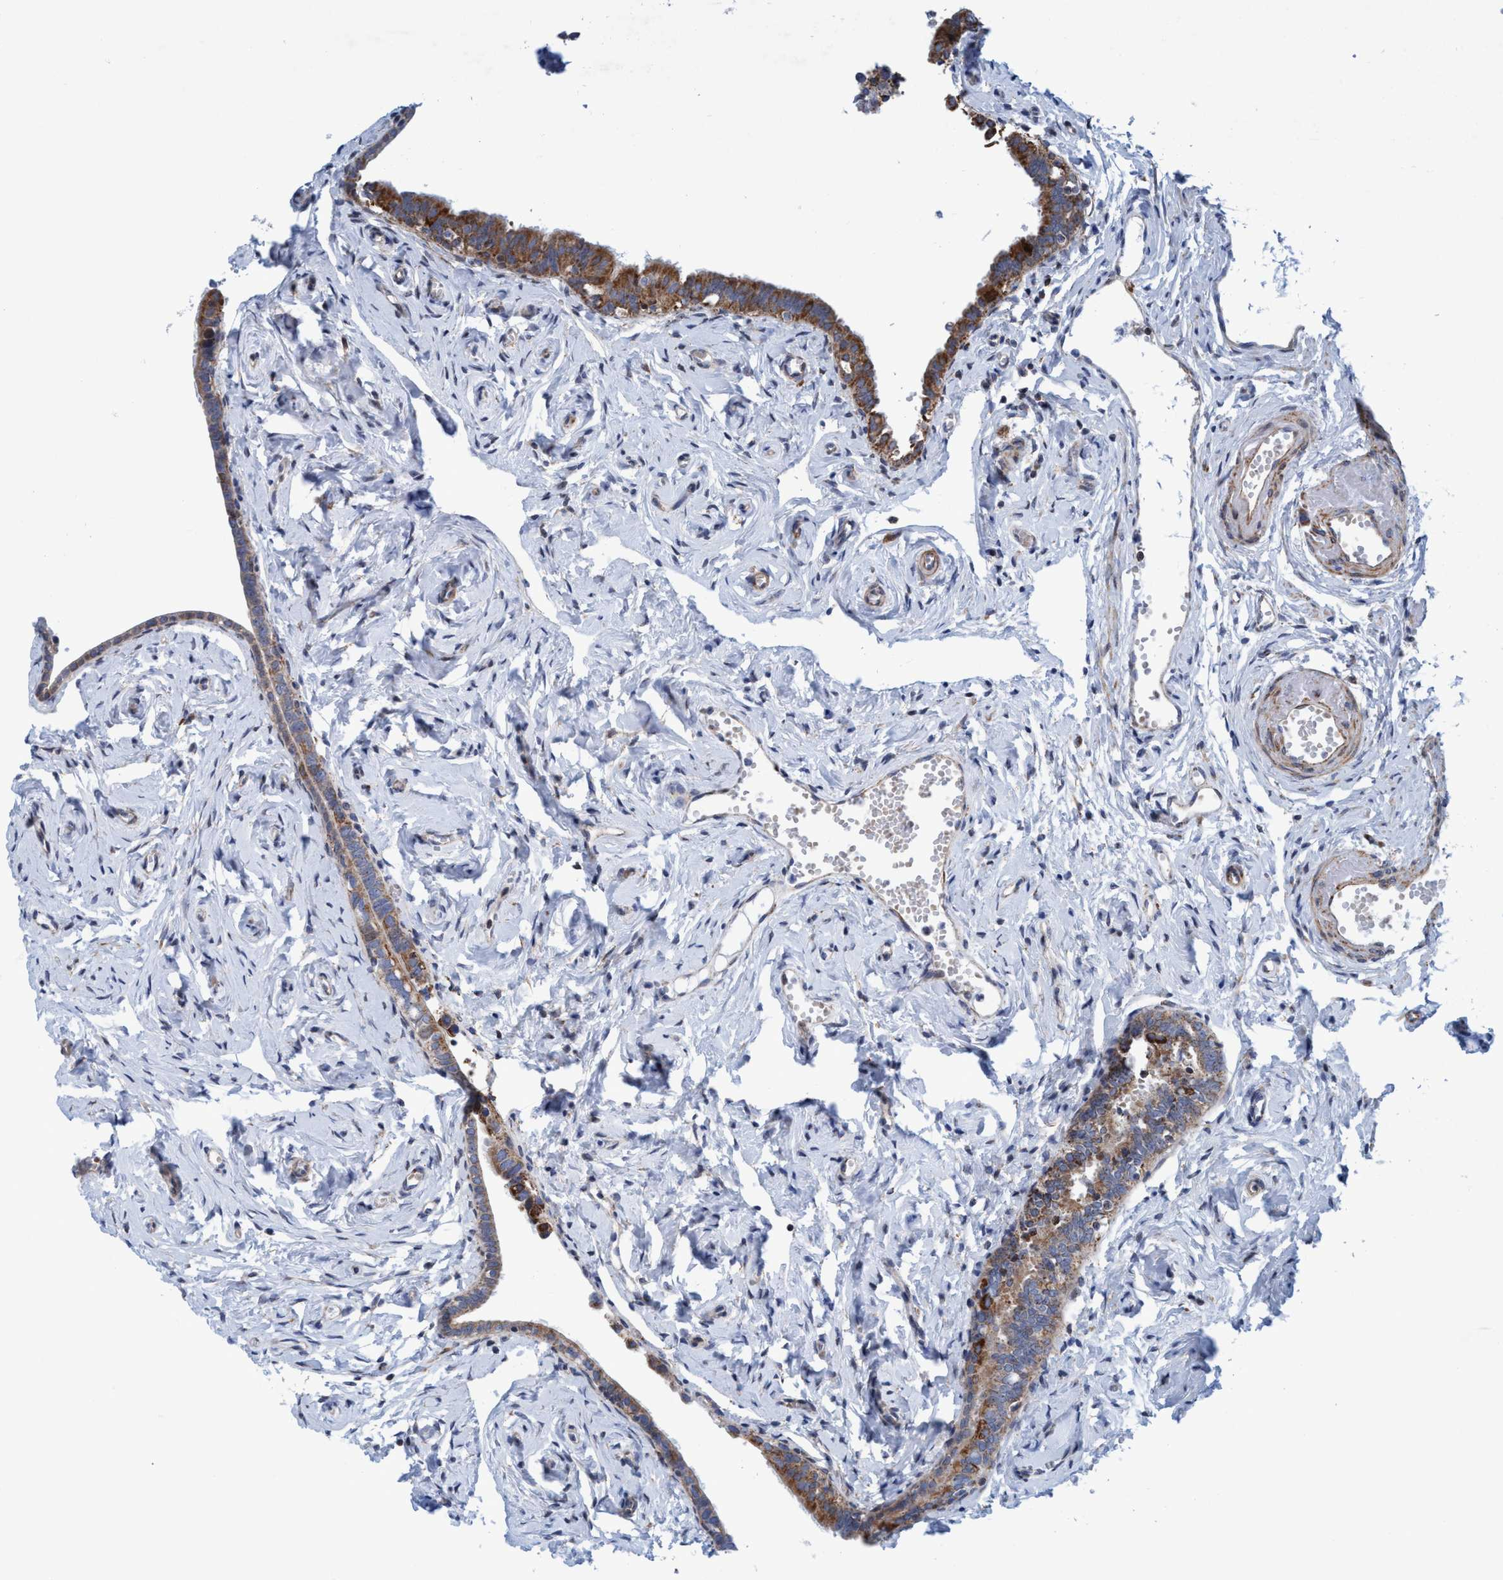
{"staining": {"intensity": "moderate", "quantity": ">75%", "location": "cytoplasmic/membranous"}, "tissue": "fallopian tube", "cell_type": "Glandular cells", "image_type": "normal", "snomed": [{"axis": "morphology", "description": "Normal tissue, NOS"}, {"axis": "topography", "description": "Fallopian tube"}], "caption": "This photomicrograph exhibits unremarkable fallopian tube stained with immunohistochemistry to label a protein in brown. The cytoplasmic/membranous of glandular cells show moderate positivity for the protein. Nuclei are counter-stained blue.", "gene": "POLR1F", "patient": {"sex": "female", "age": 71}}